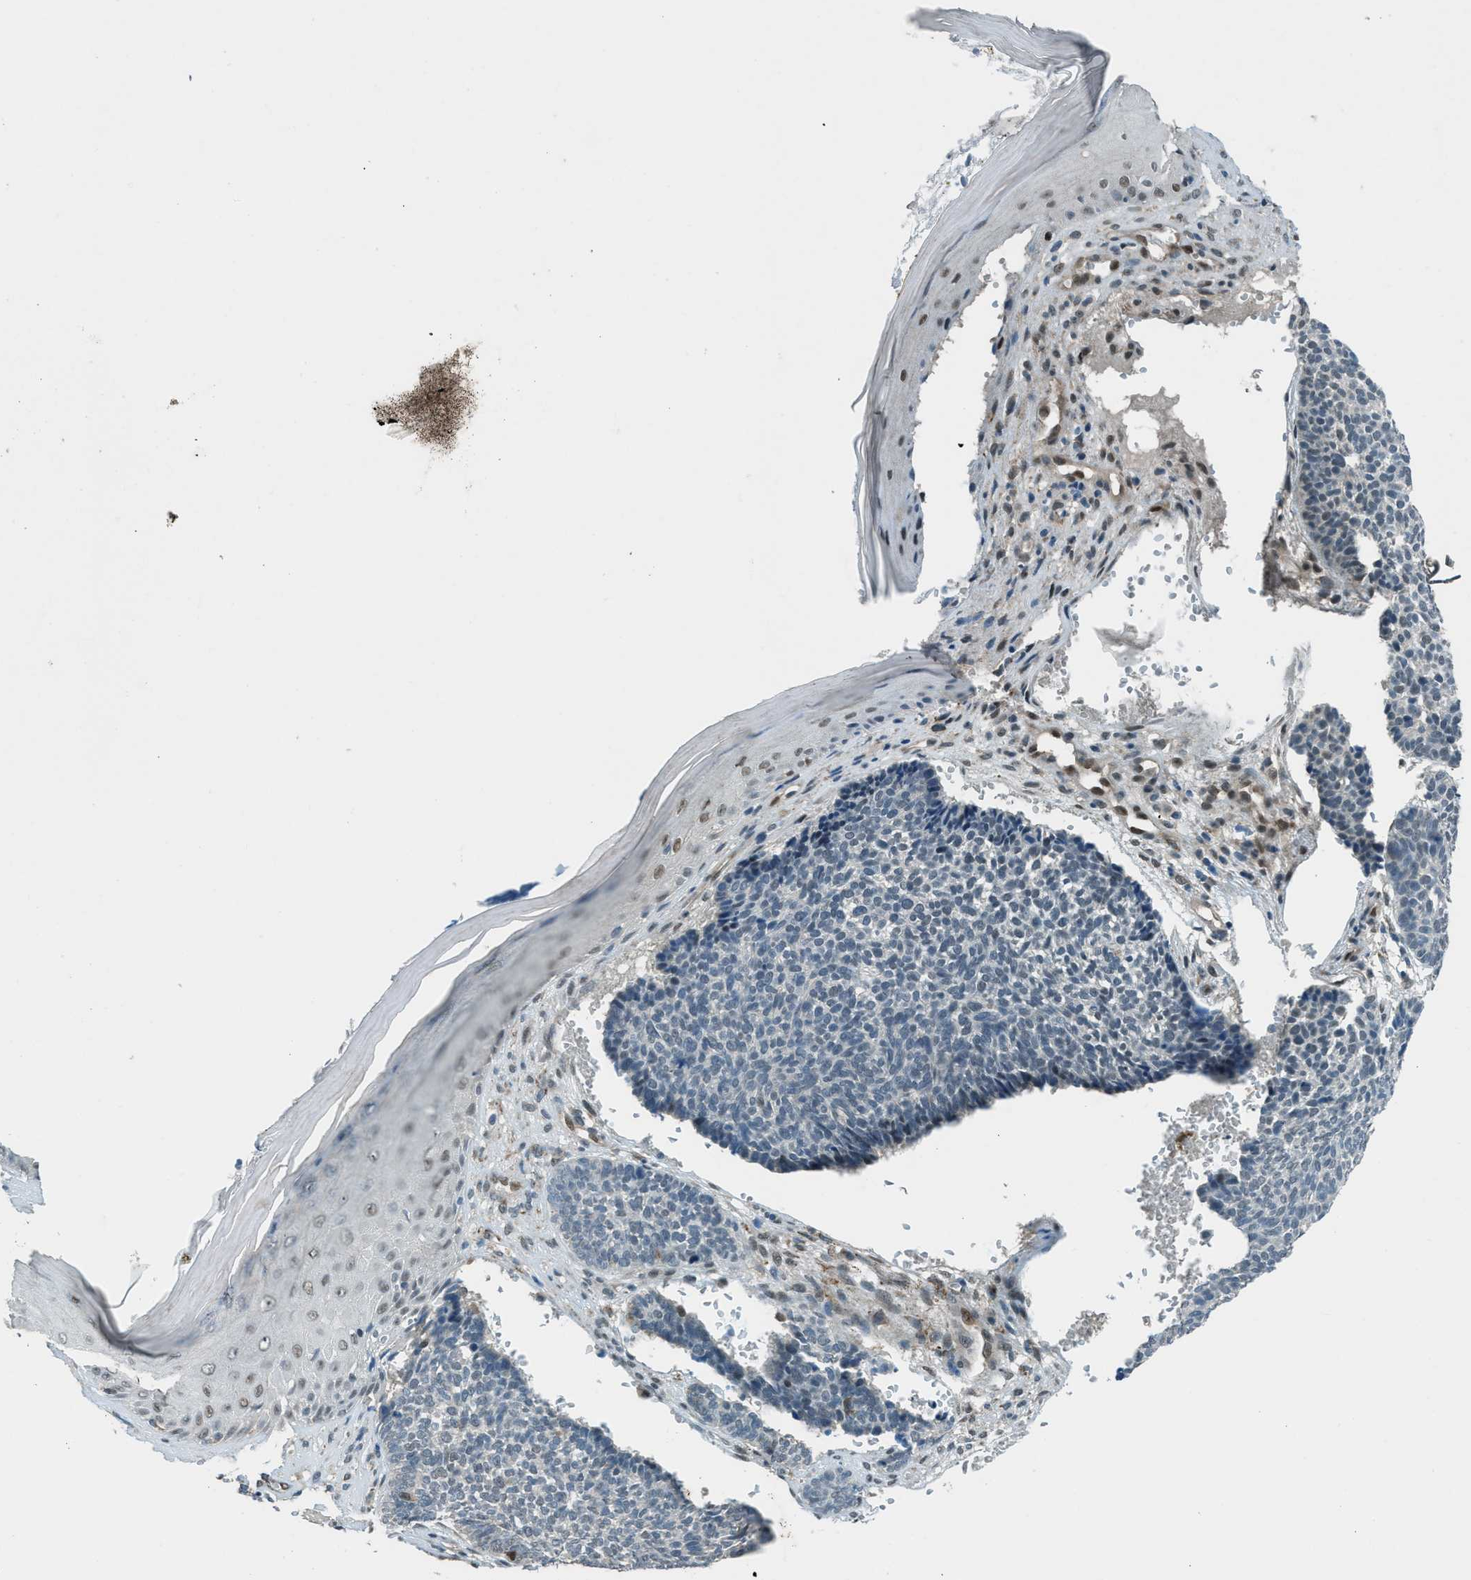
{"staining": {"intensity": "negative", "quantity": "none", "location": "none"}, "tissue": "skin cancer", "cell_type": "Tumor cells", "image_type": "cancer", "snomed": [{"axis": "morphology", "description": "Basal cell carcinoma"}, {"axis": "topography", "description": "Skin"}], "caption": "IHC image of neoplastic tissue: skin cancer stained with DAB (3,3'-diaminobenzidine) reveals no significant protein positivity in tumor cells. Nuclei are stained in blue.", "gene": "NPEPL1", "patient": {"sex": "male", "age": 84}}